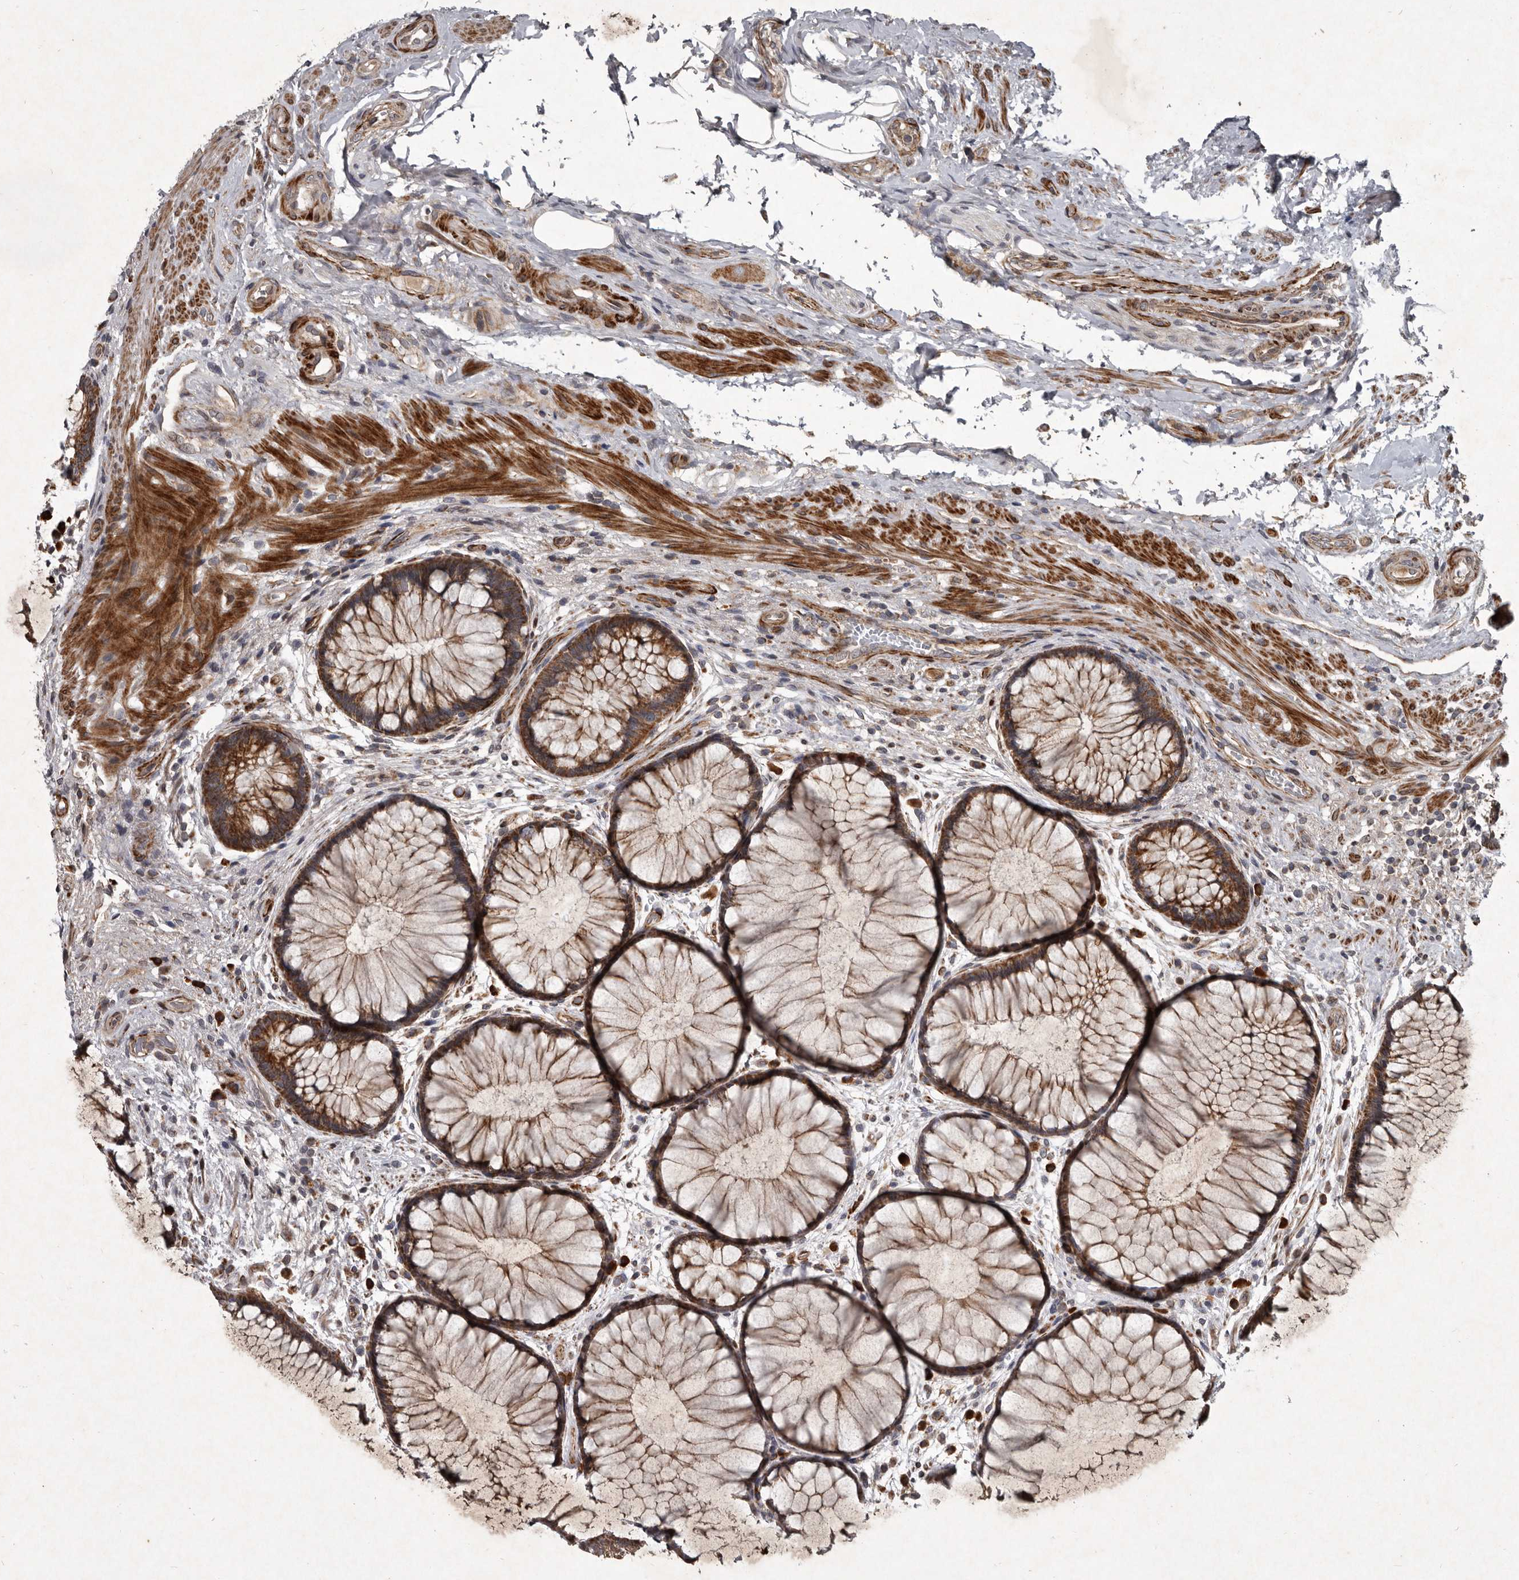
{"staining": {"intensity": "strong", "quantity": ">75%", "location": "cytoplasmic/membranous"}, "tissue": "rectum", "cell_type": "Glandular cells", "image_type": "normal", "snomed": [{"axis": "morphology", "description": "Normal tissue, NOS"}, {"axis": "topography", "description": "Rectum"}], "caption": "Protein expression analysis of normal human rectum reveals strong cytoplasmic/membranous positivity in approximately >75% of glandular cells. The protein of interest is stained brown, and the nuclei are stained in blue (DAB IHC with brightfield microscopy, high magnification).", "gene": "MRPS15", "patient": {"sex": "male", "age": 51}}